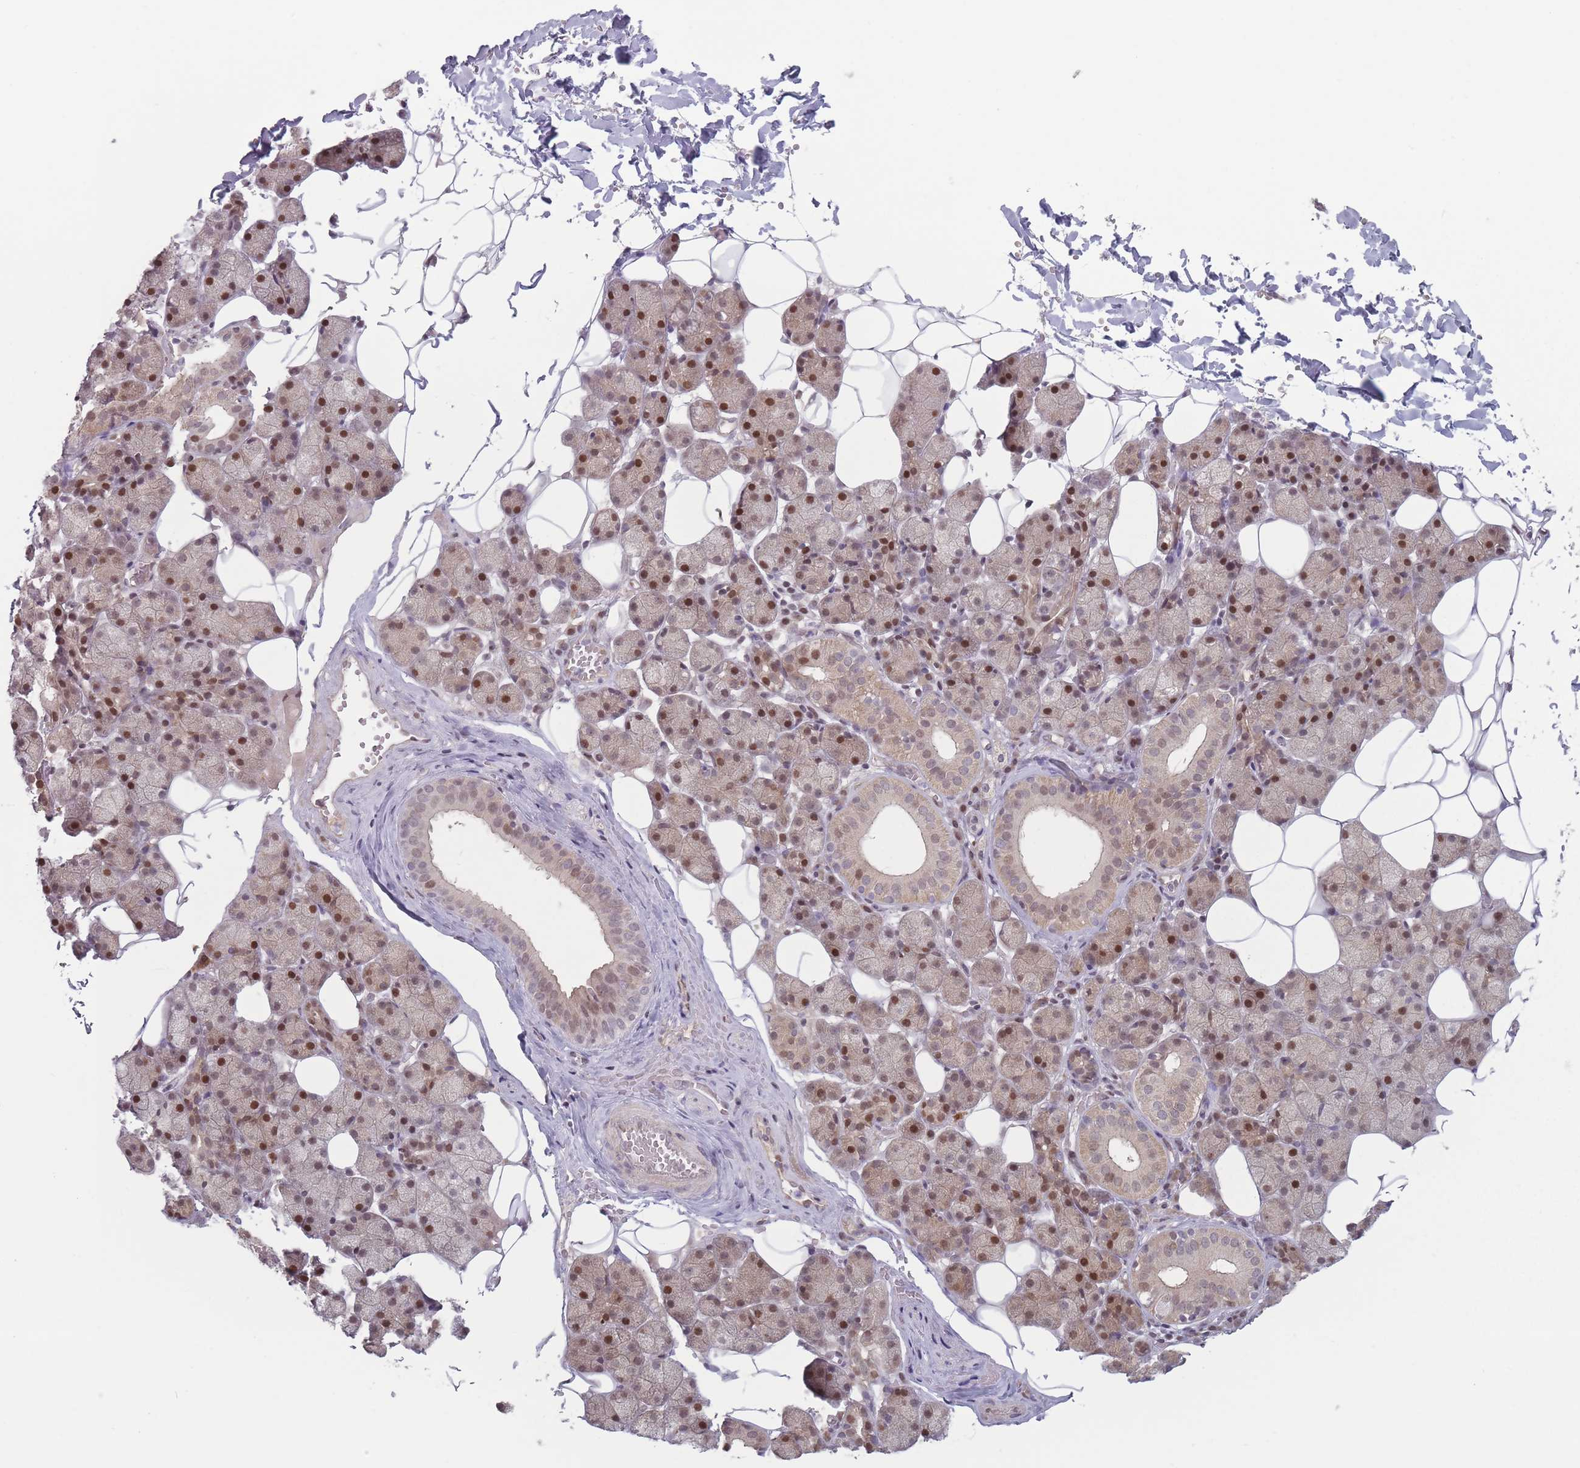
{"staining": {"intensity": "moderate", "quantity": "25%-75%", "location": "cytoplasmic/membranous,nuclear"}, "tissue": "salivary gland", "cell_type": "Glandular cells", "image_type": "normal", "snomed": [{"axis": "morphology", "description": "Normal tissue, NOS"}, {"axis": "topography", "description": "Salivary gland"}], "caption": "Salivary gland was stained to show a protein in brown. There is medium levels of moderate cytoplasmic/membranous,nuclear positivity in approximately 25%-75% of glandular cells. (IHC, brightfield microscopy, high magnification).", "gene": "SH3BGRL2", "patient": {"sex": "female", "age": 33}}